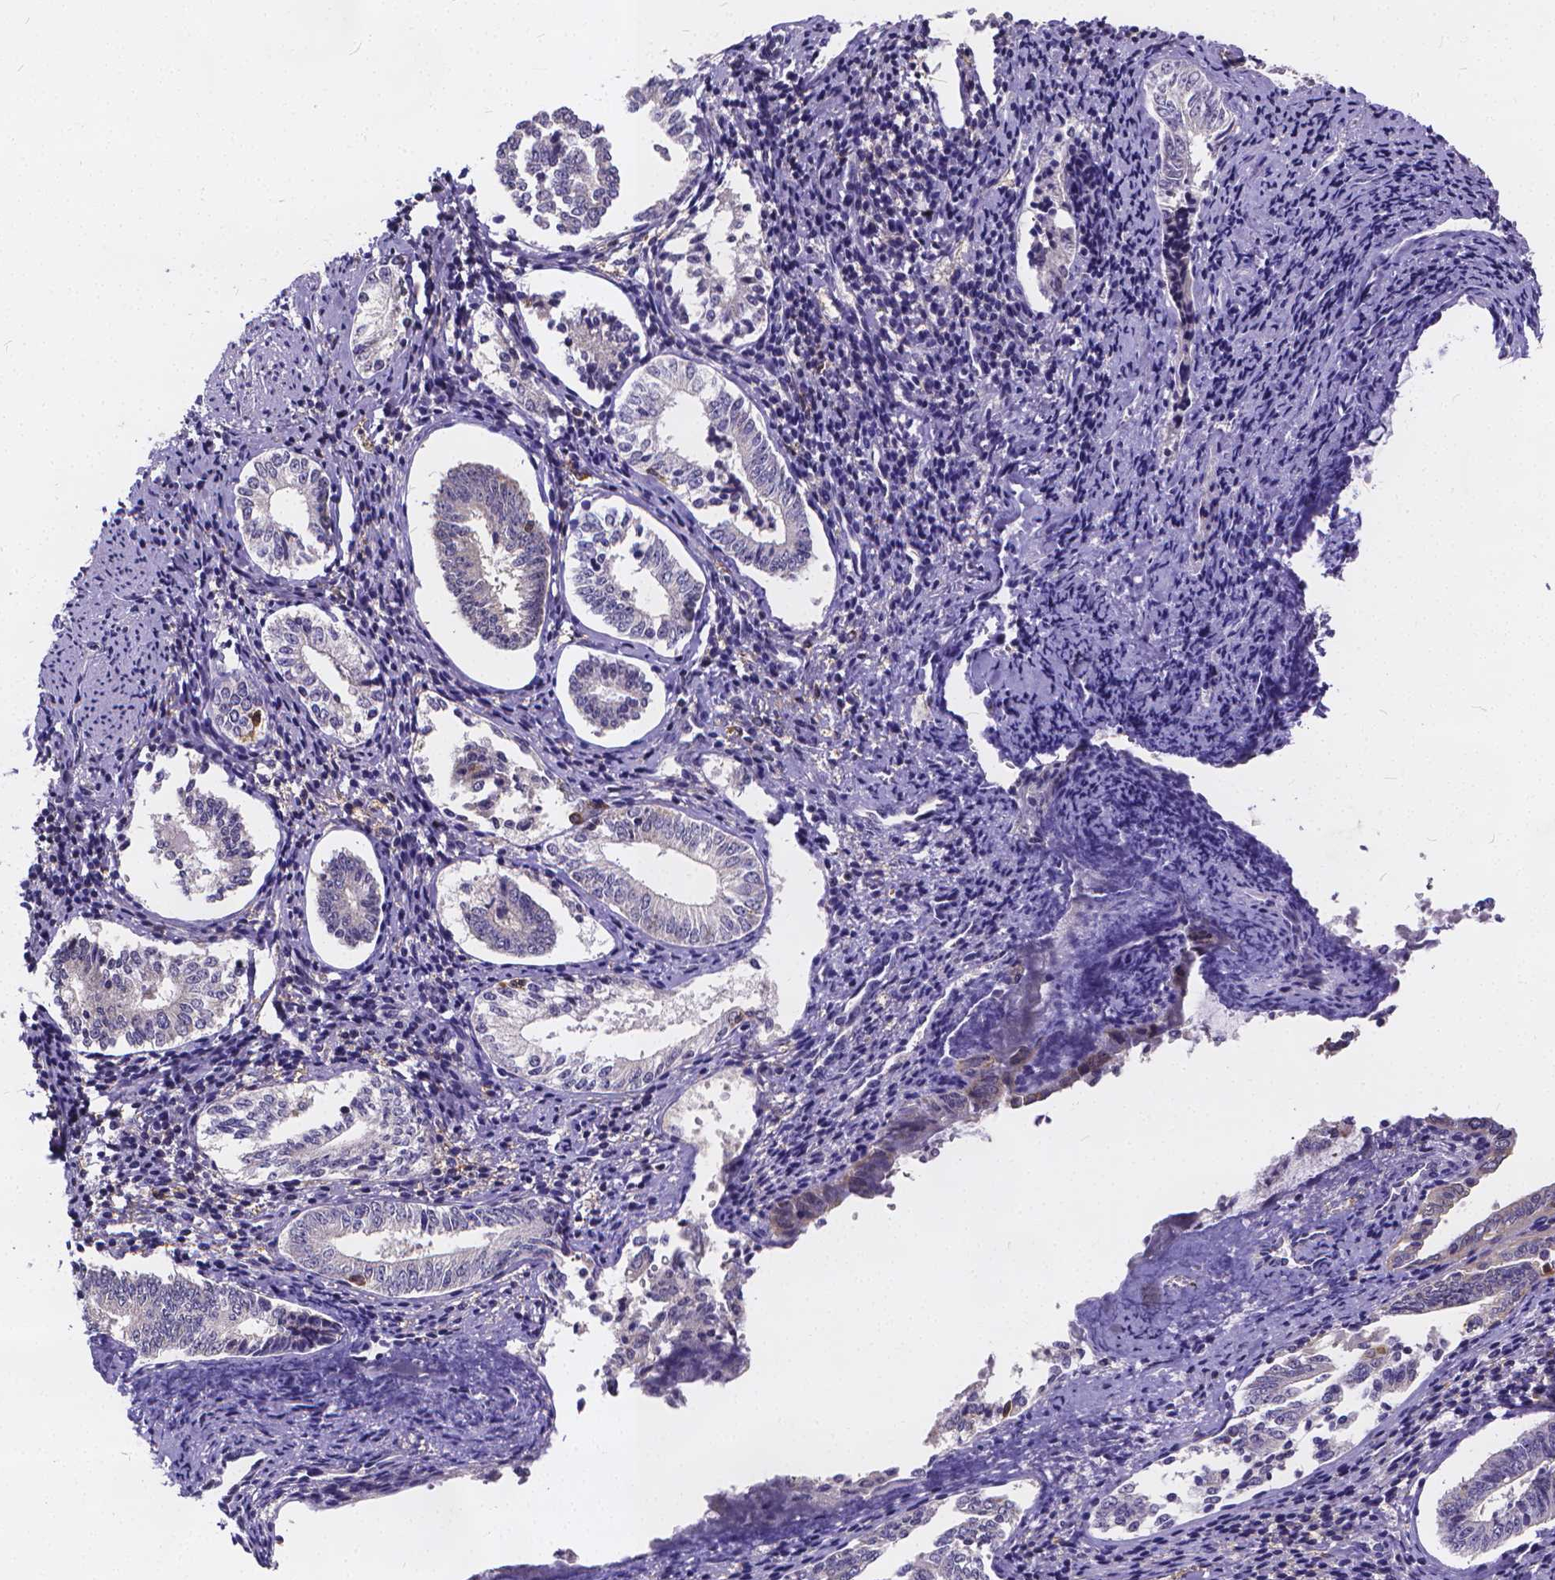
{"staining": {"intensity": "negative", "quantity": "none", "location": "none"}, "tissue": "cervical cancer", "cell_type": "Tumor cells", "image_type": "cancer", "snomed": [{"axis": "morphology", "description": "Squamous cell carcinoma, NOS"}, {"axis": "topography", "description": "Cervix"}], "caption": "The photomicrograph exhibits no staining of tumor cells in squamous cell carcinoma (cervical). (DAB IHC, high magnification).", "gene": "GLRB", "patient": {"sex": "female", "age": 59}}